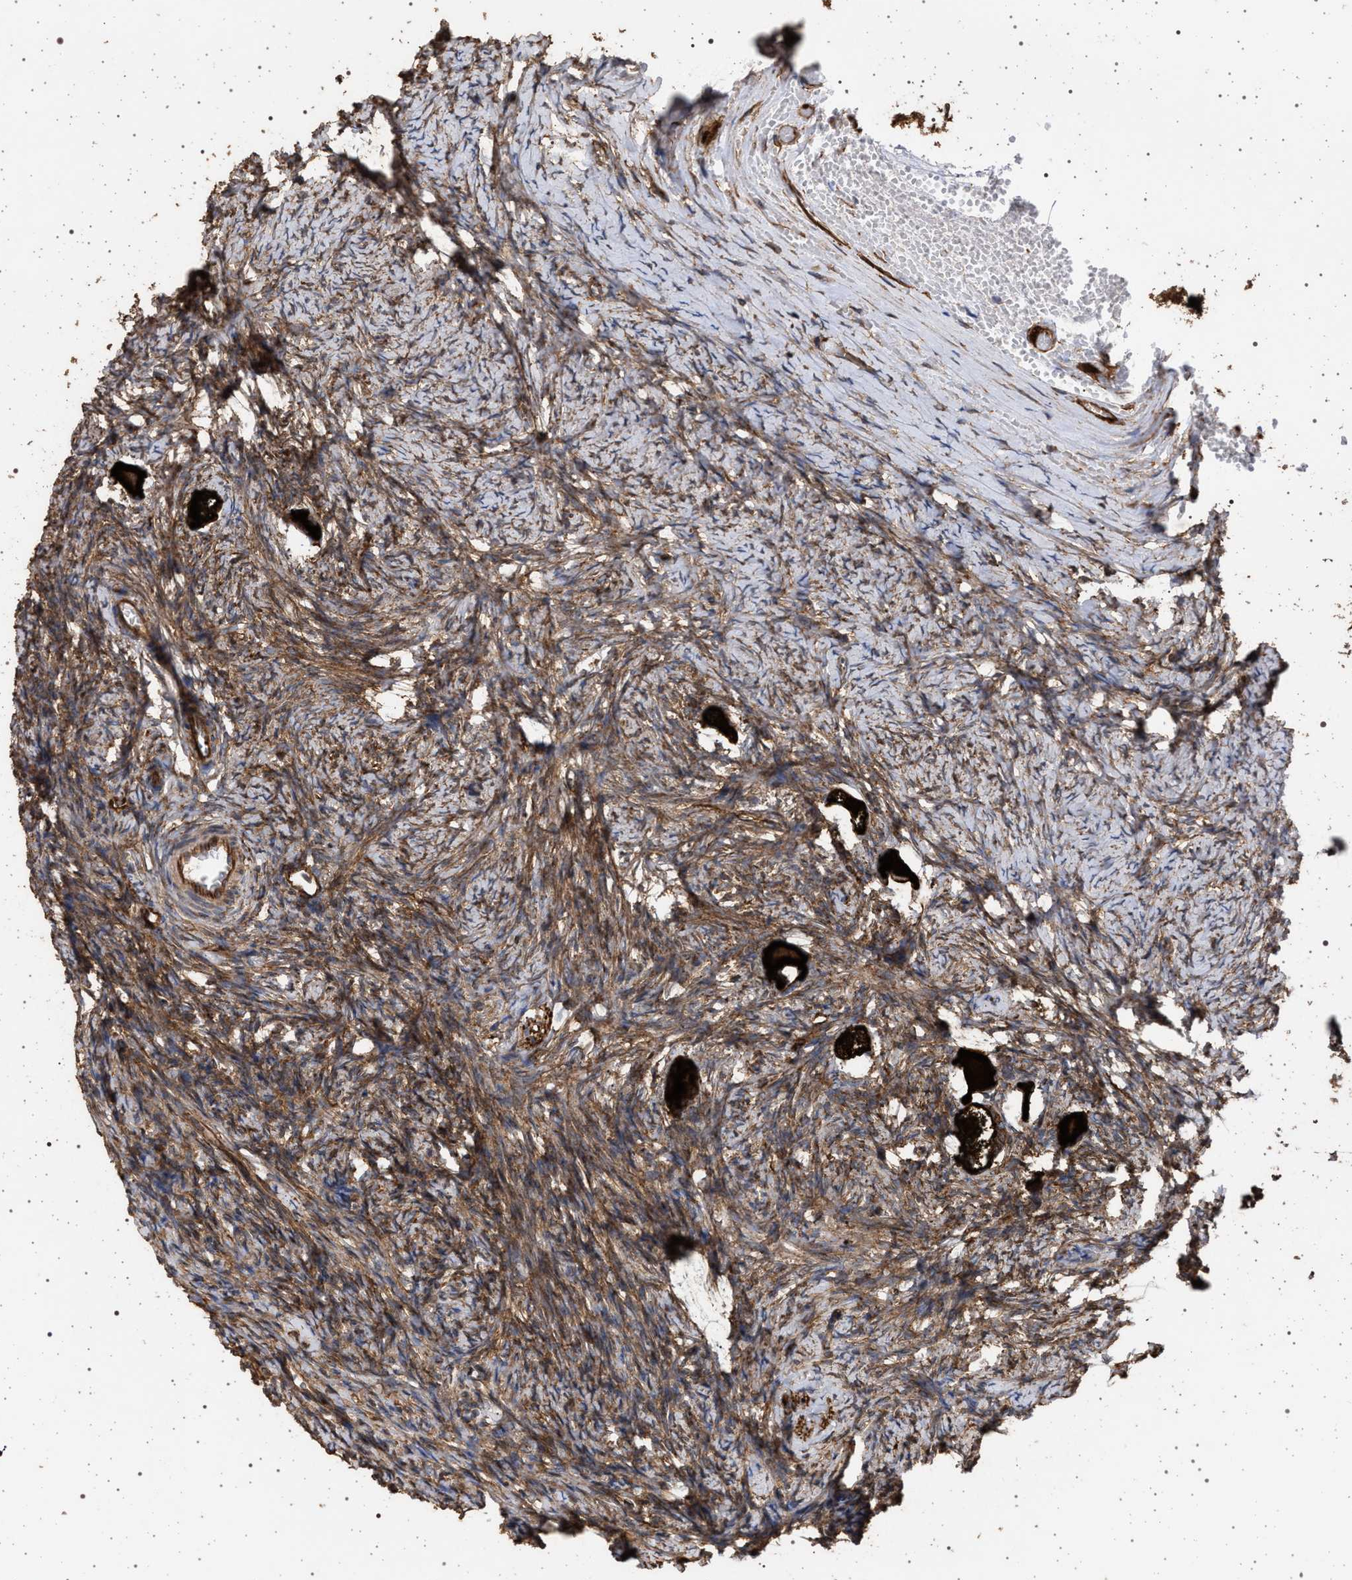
{"staining": {"intensity": "strong", "quantity": ">75%", "location": "cytoplasmic/membranous"}, "tissue": "ovary", "cell_type": "Follicle cells", "image_type": "normal", "snomed": [{"axis": "morphology", "description": "Normal tissue, NOS"}, {"axis": "topography", "description": "Ovary"}], "caption": "Follicle cells exhibit strong cytoplasmic/membranous staining in about >75% of cells in benign ovary. (Brightfield microscopy of DAB IHC at high magnification).", "gene": "IFT20", "patient": {"sex": "female", "age": 27}}